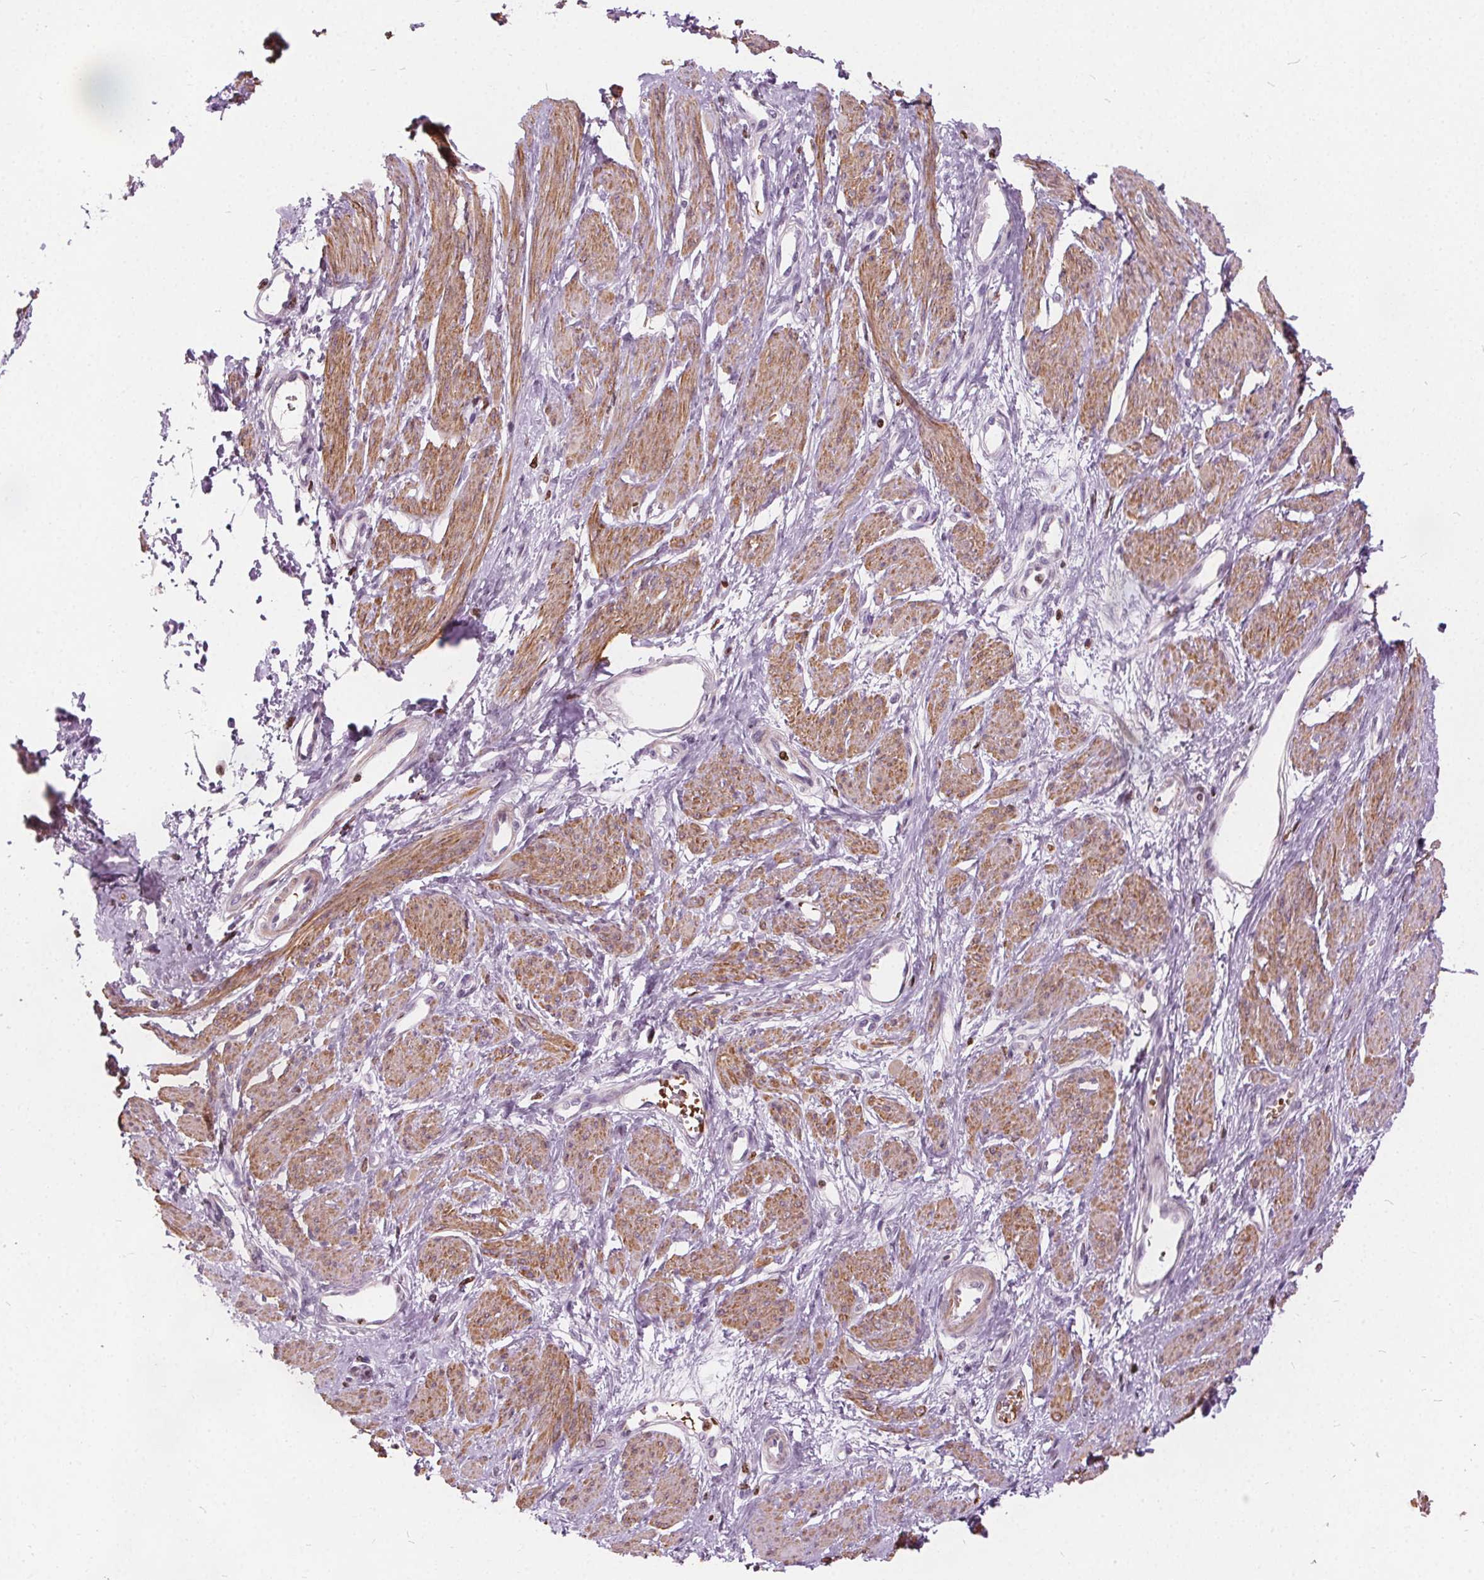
{"staining": {"intensity": "moderate", "quantity": ">75%", "location": "cytoplasmic/membranous"}, "tissue": "smooth muscle", "cell_type": "Smooth muscle cells", "image_type": "normal", "snomed": [{"axis": "morphology", "description": "Normal tissue, NOS"}, {"axis": "topography", "description": "Smooth muscle"}, {"axis": "topography", "description": "Uterus"}], "caption": "Protein staining of benign smooth muscle exhibits moderate cytoplasmic/membranous positivity in approximately >75% of smooth muscle cells.", "gene": "ISLR2", "patient": {"sex": "female", "age": 39}}